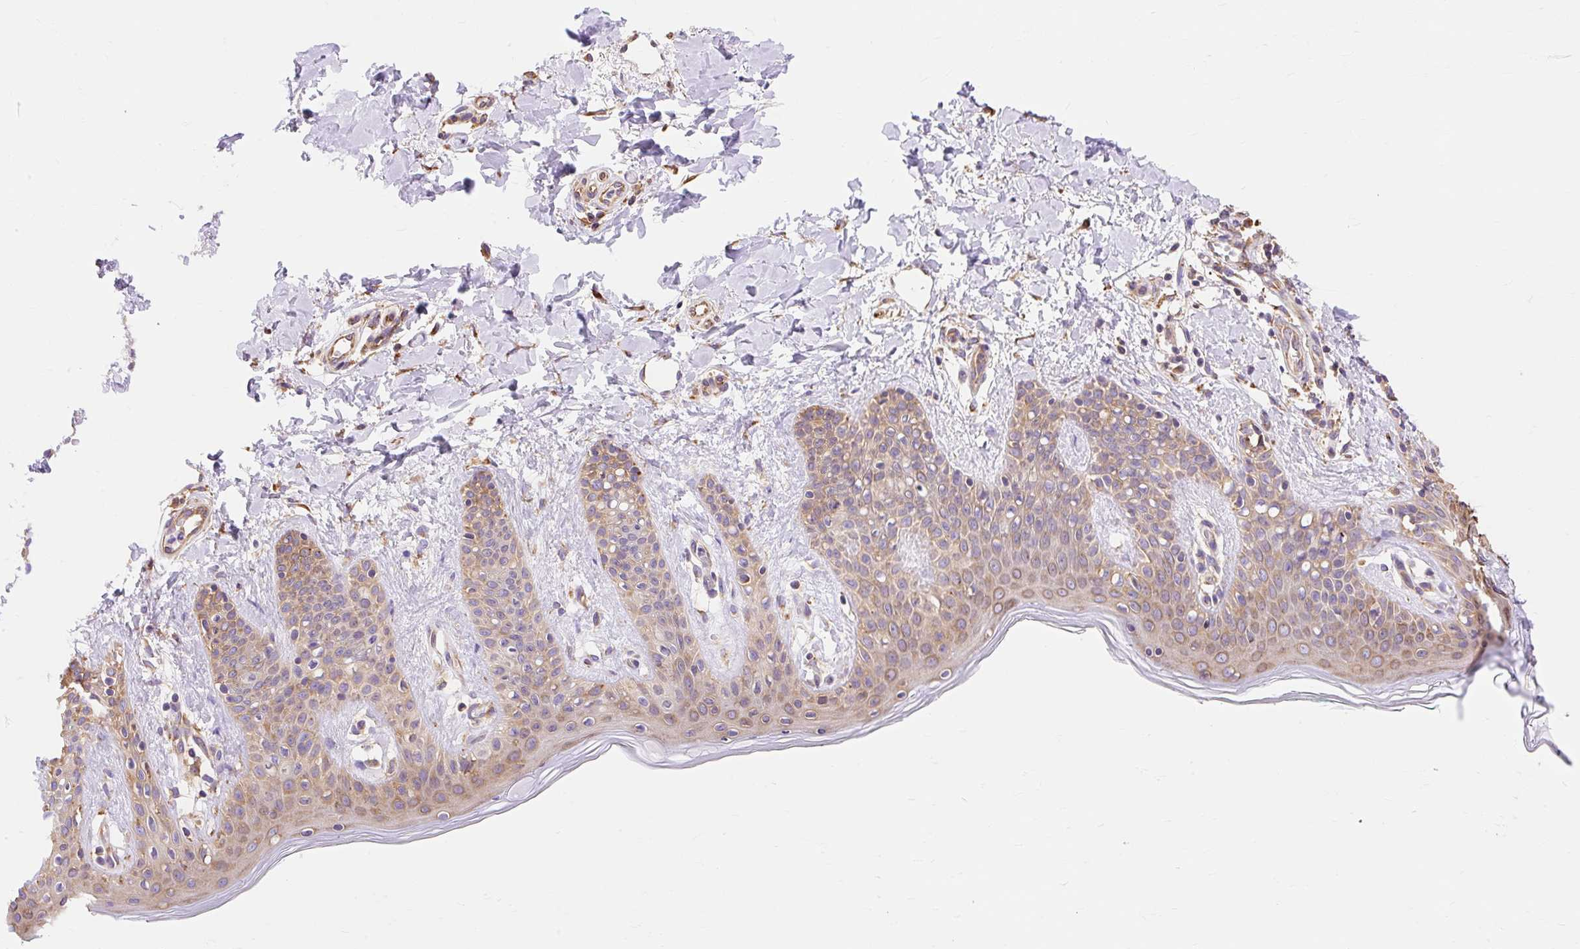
{"staining": {"intensity": "moderate", "quantity": ">75%", "location": "cytoplasmic/membranous"}, "tissue": "skin", "cell_type": "Fibroblasts", "image_type": "normal", "snomed": [{"axis": "morphology", "description": "Normal tissue, NOS"}, {"axis": "topography", "description": "Skin"}], "caption": "Immunohistochemical staining of unremarkable skin displays >75% levels of moderate cytoplasmic/membranous protein staining in approximately >75% of fibroblasts. The staining is performed using DAB brown chromogen to label protein expression. The nuclei are counter-stained blue using hematoxylin.", "gene": "ENSG00000260836", "patient": {"sex": "male", "age": 16}}